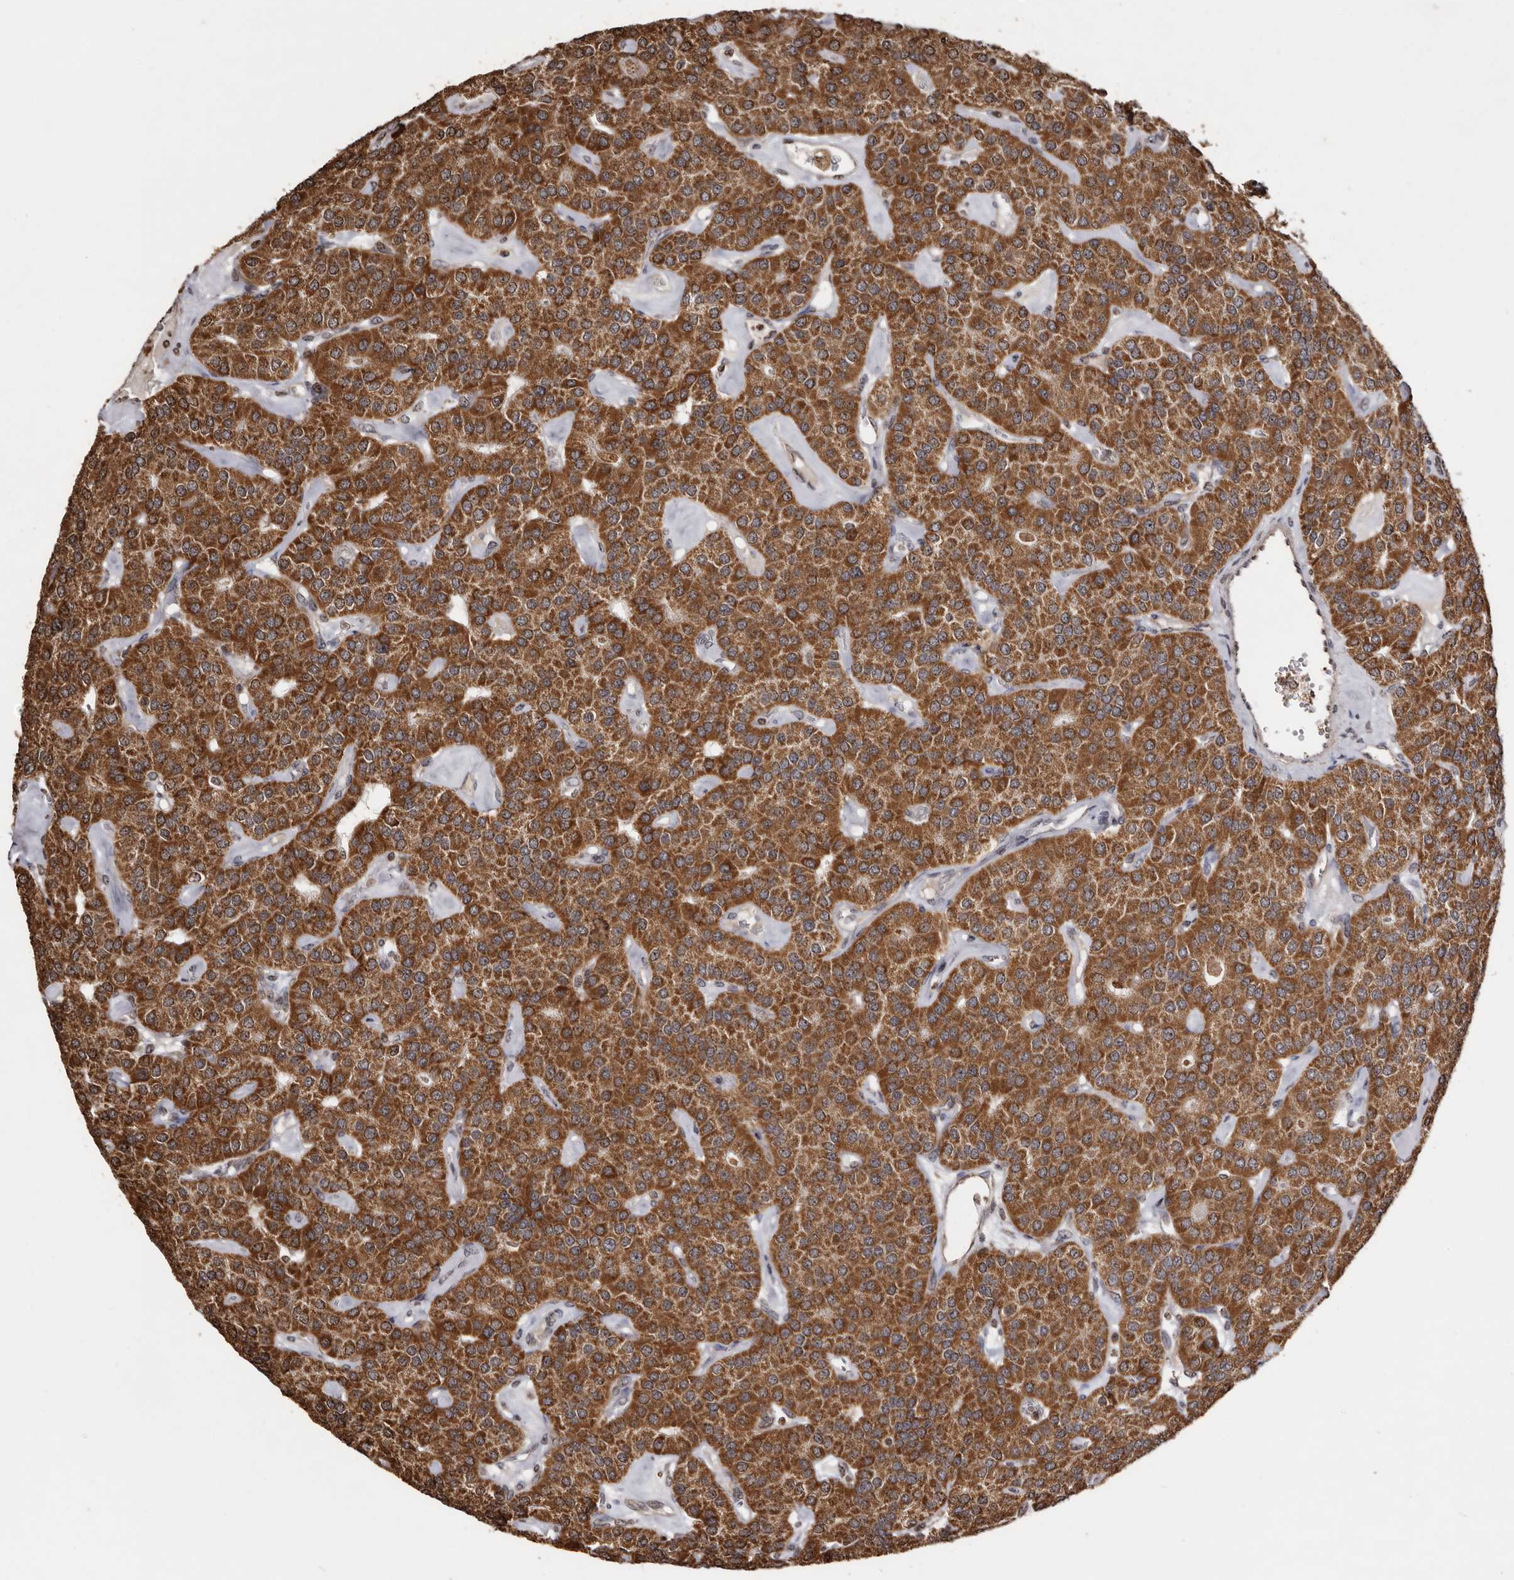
{"staining": {"intensity": "strong", "quantity": ">75%", "location": "cytoplasmic/membranous"}, "tissue": "parathyroid gland", "cell_type": "Glandular cells", "image_type": "normal", "snomed": [{"axis": "morphology", "description": "Normal tissue, NOS"}, {"axis": "morphology", "description": "Adenoma, NOS"}, {"axis": "topography", "description": "Parathyroid gland"}], "caption": "Brown immunohistochemical staining in normal parathyroid gland exhibits strong cytoplasmic/membranous staining in about >75% of glandular cells. (DAB (3,3'-diaminobenzidine) IHC, brown staining for protein, blue staining for nuclei).", "gene": "CCDC190", "patient": {"sex": "female", "age": 86}}